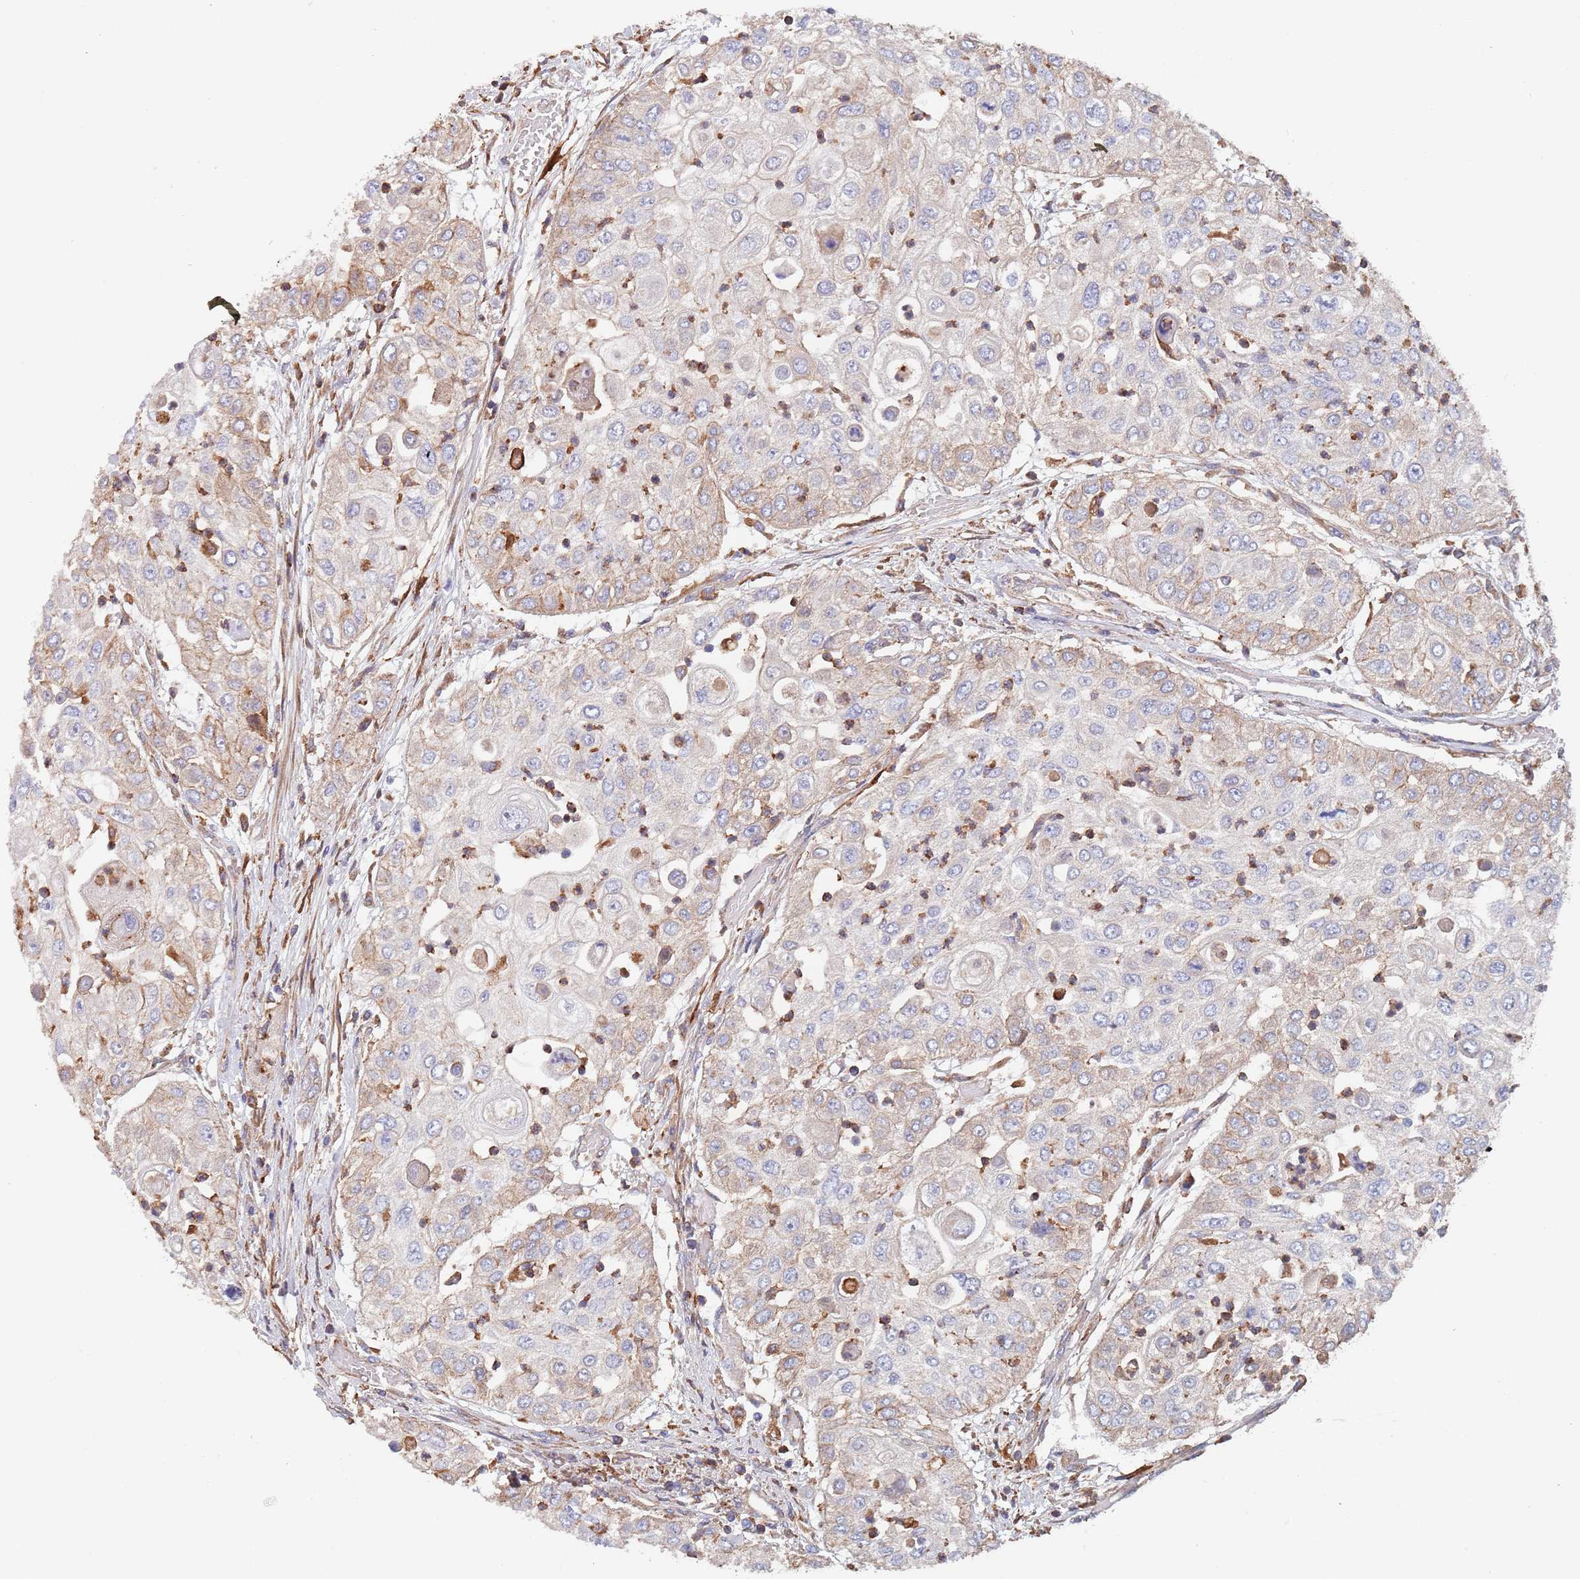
{"staining": {"intensity": "weak", "quantity": "<25%", "location": "cytoplasmic/membranous"}, "tissue": "urothelial cancer", "cell_type": "Tumor cells", "image_type": "cancer", "snomed": [{"axis": "morphology", "description": "Urothelial carcinoma, High grade"}, {"axis": "topography", "description": "Urinary bladder"}], "caption": "This is an immunohistochemistry photomicrograph of human urothelial carcinoma (high-grade). There is no expression in tumor cells.", "gene": "DCUN1D3", "patient": {"sex": "female", "age": 79}}